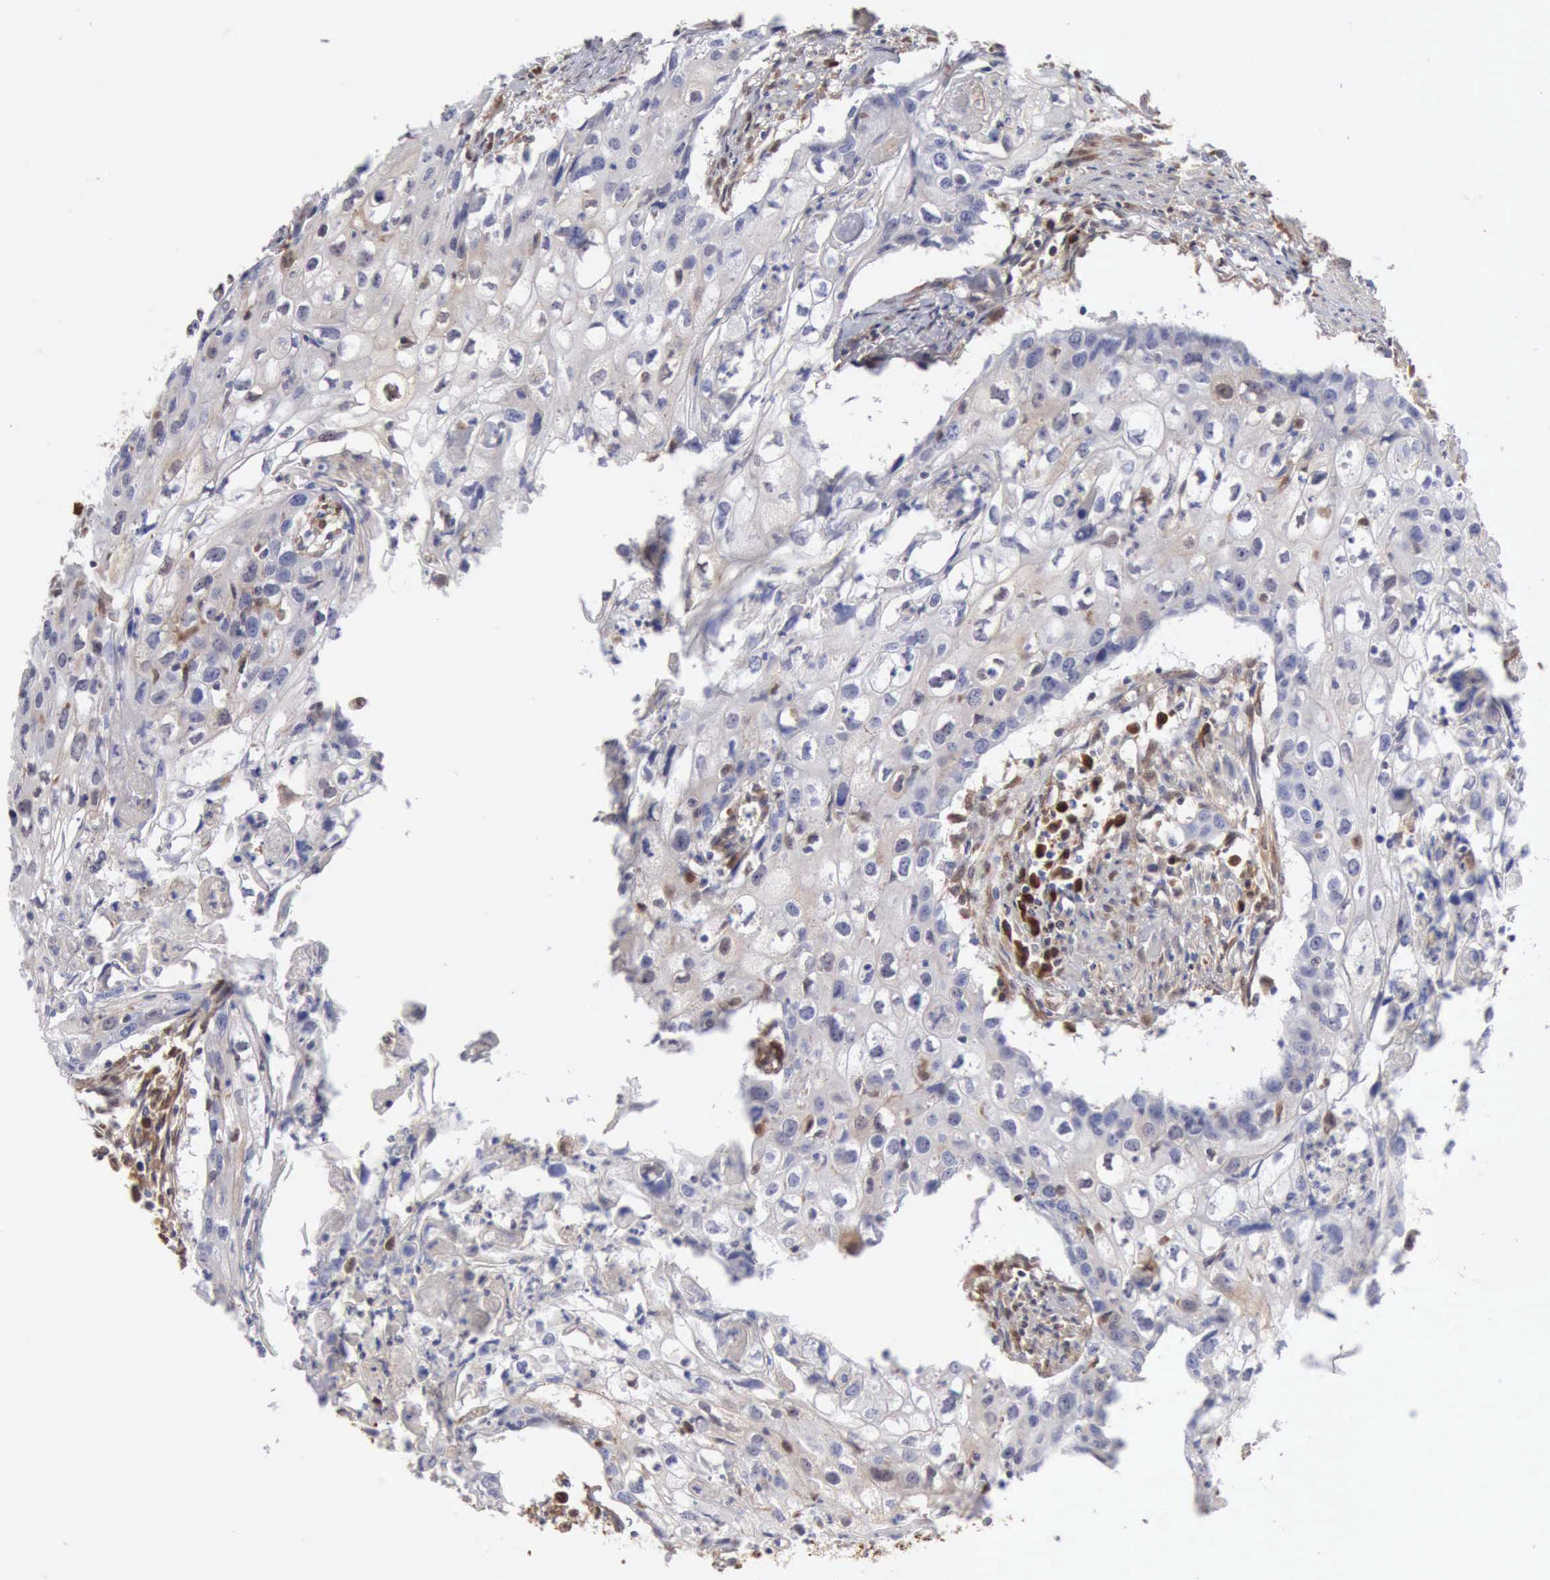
{"staining": {"intensity": "weak", "quantity": ">75%", "location": "cytoplasmic/membranous"}, "tissue": "urothelial cancer", "cell_type": "Tumor cells", "image_type": "cancer", "snomed": [{"axis": "morphology", "description": "Urothelial carcinoma, High grade"}, {"axis": "topography", "description": "Urinary bladder"}], "caption": "Urothelial cancer was stained to show a protein in brown. There is low levels of weak cytoplasmic/membranous expression in approximately >75% of tumor cells.", "gene": "APOL2", "patient": {"sex": "male", "age": 54}}